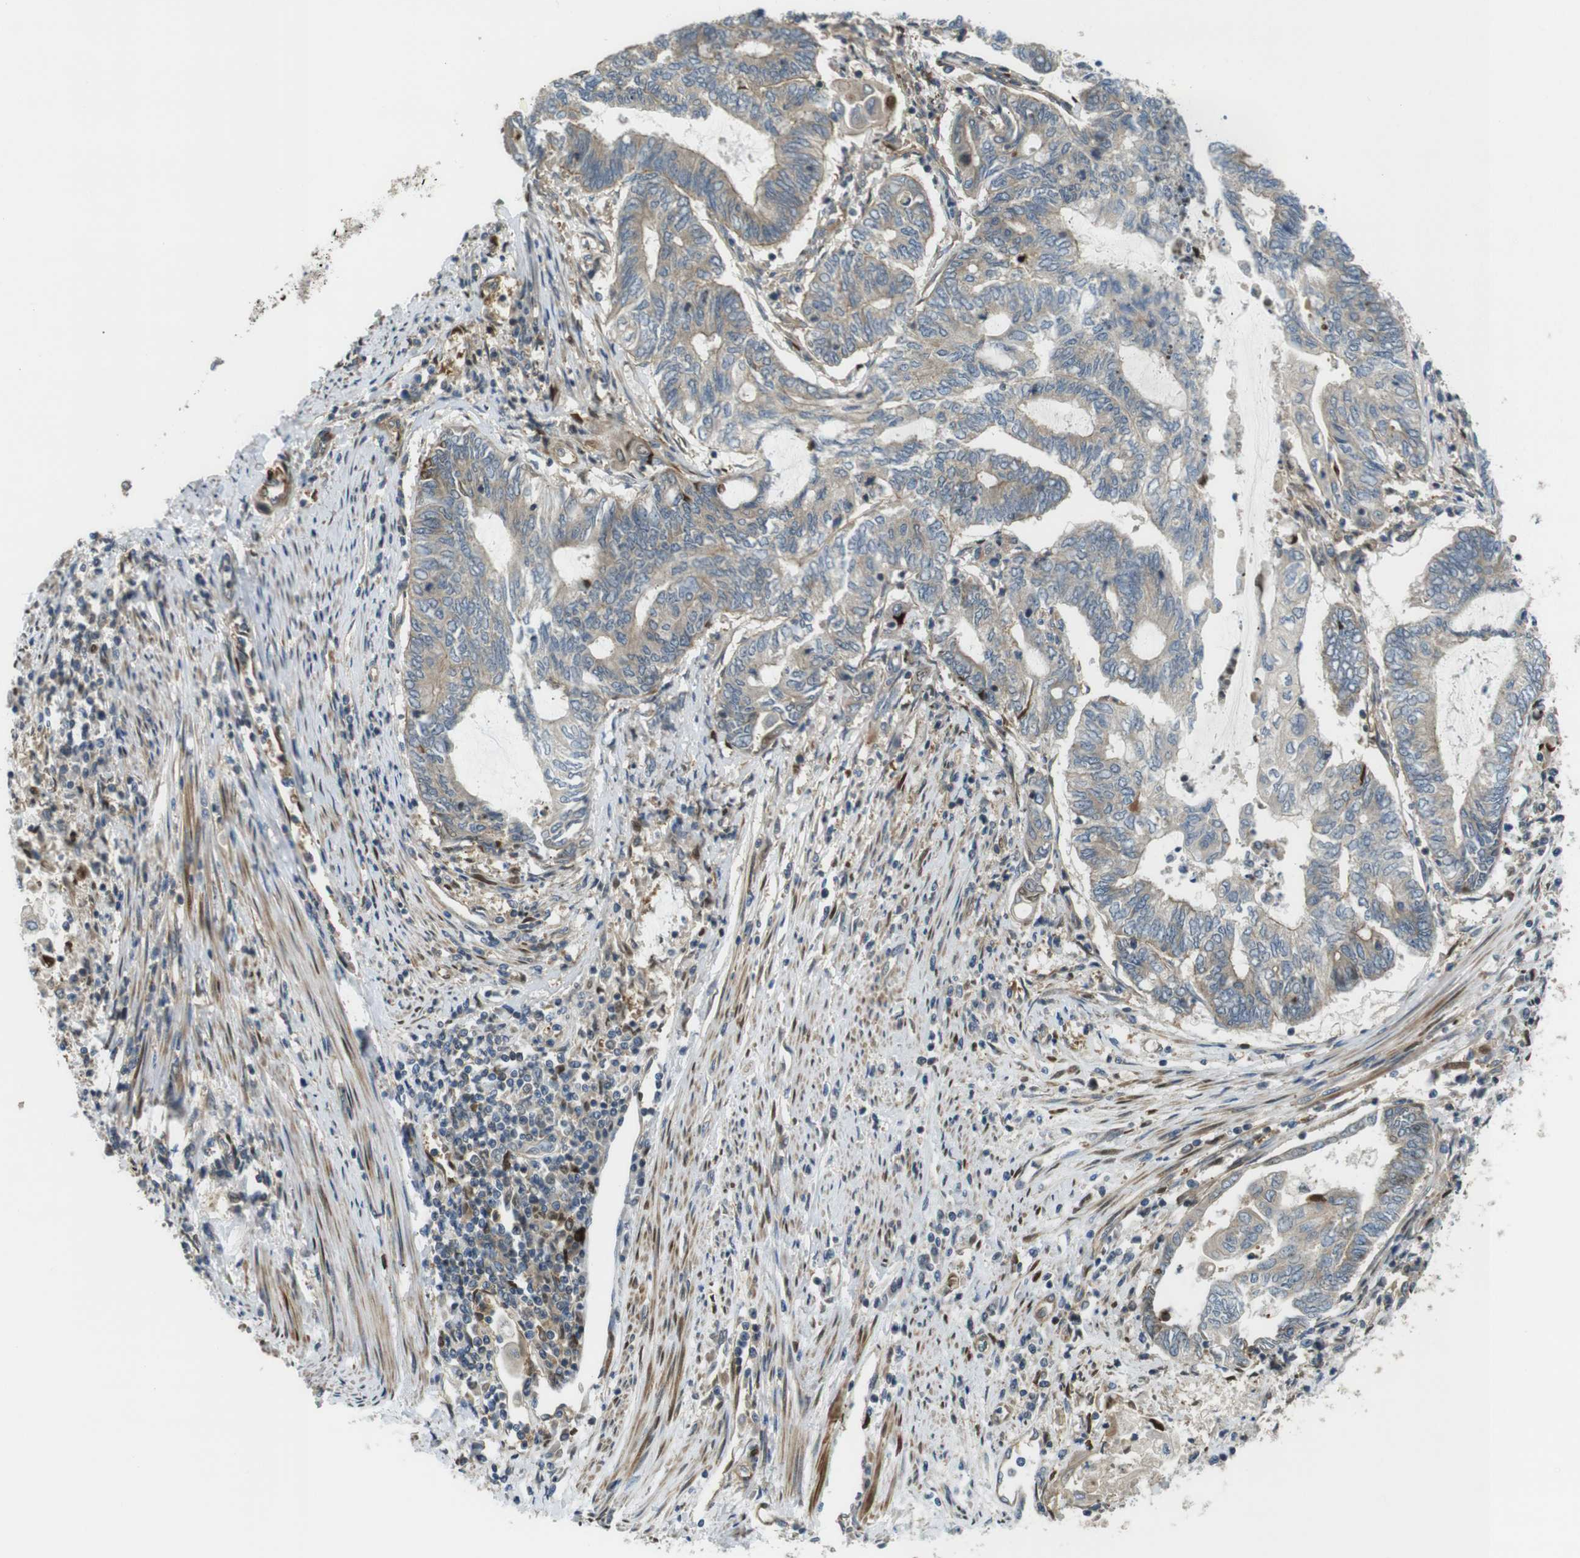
{"staining": {"intensity": "weak", "quantity": ">75%", "location": "cytoplasmic/membranous"}, "tissue": "endometrial cancer", "cell_type": "Tumor cells", "image_type": "cancer", "snomed": [{"axis": "morphology", "description": "Adenocarcinoma, NOS"}, {"axis": "topography", "description": "Uterus"}, {"axis": "topography", "description": "Endometrium"}], "caption": "A brown stain shows weak cytoplasmic/membranous positivity of a protein in human endometrial cancer (adenocarcinoma) tumor cells.", "gene": "TSC1", "patient": {"sex": "female", "age": 70}}